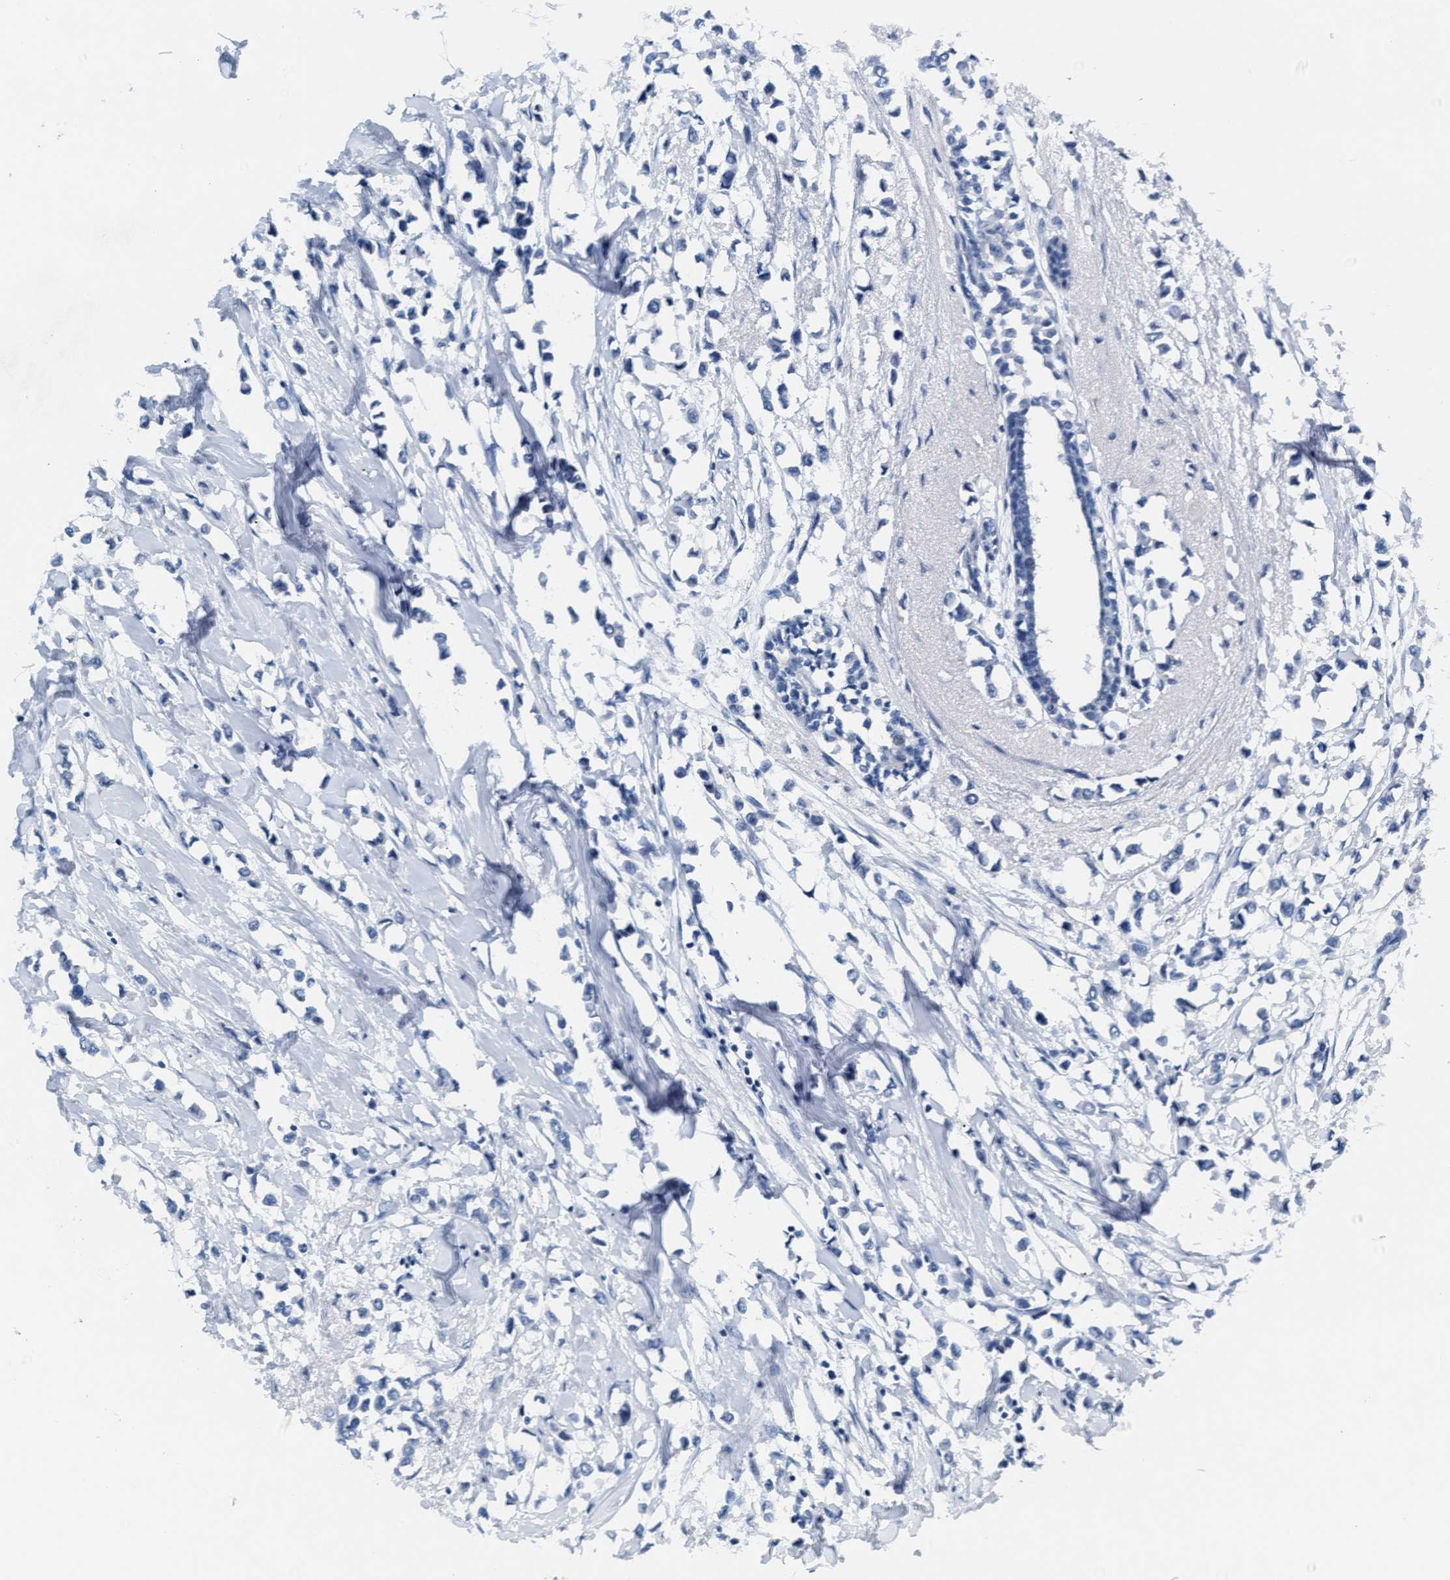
{"staining": {"intensity": "negative", "quantity": "none", "location": "none"}, "tissue": "breast cancer", "cell_type": "Tumor cells", "image_type": "cancer", "snomed": [{"axis": "morphology", "description": "Lobular carcinoma"}, {"axis": "topography", "description": "Breast"}], "caption": "This is an immunohistochemistry histopathology image of breast cancer. There is no staining in tumor cells.", "gene": "MMP8", "patient": {"sex": "female", "age": 51}}